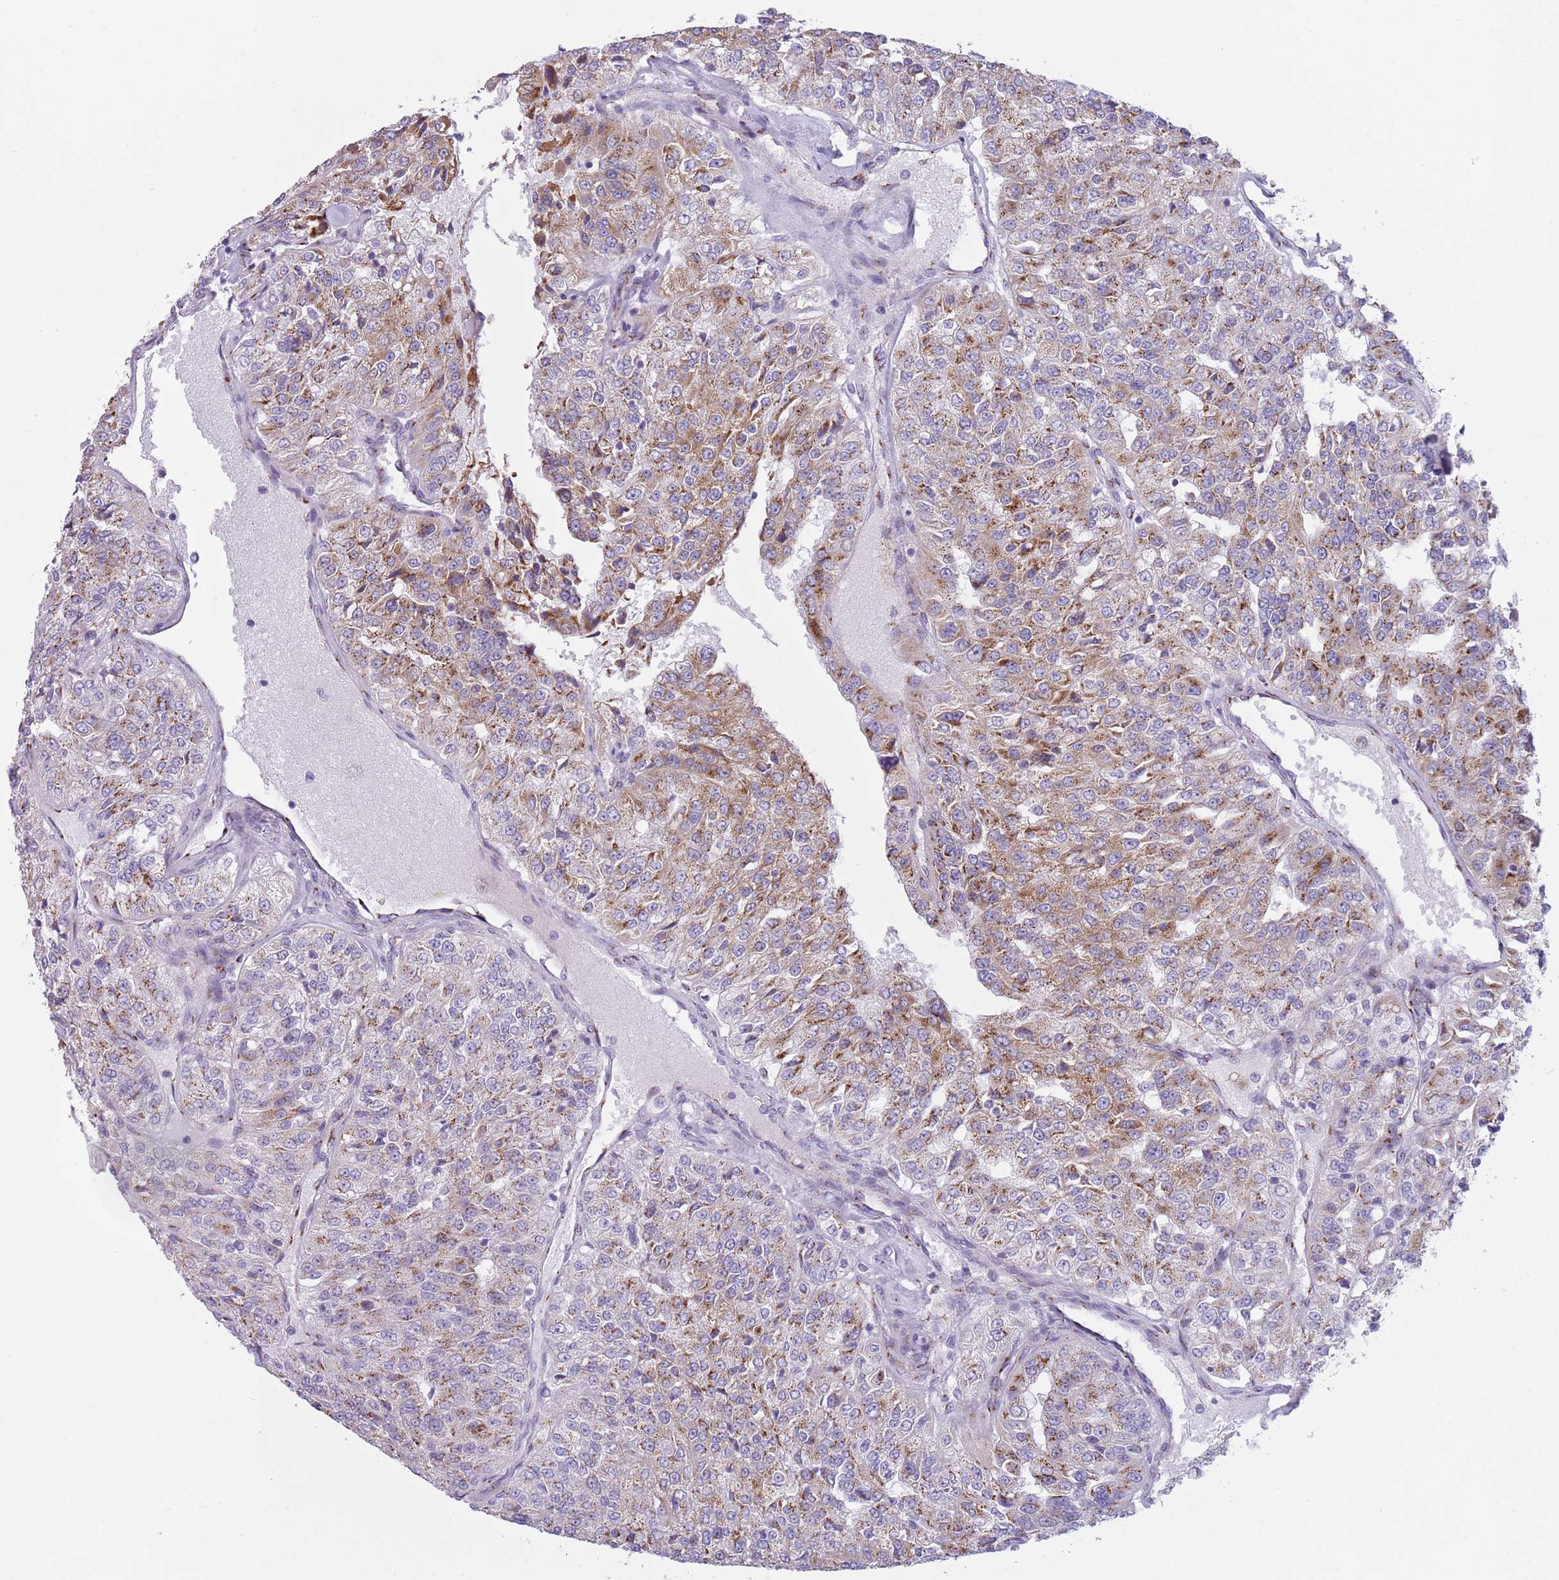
{"staining": {"intensity": "strong", "quantity": "25%-75%", "location": "cytoplasmic/membranous"}, "tissue": "renal cancer", "cell_type": "Tumor cells", "image_type": "cancer", "snomed": [{"axis": "morphology", "description": "Adenocarcinoma, NOS"}, {"axis": "topography", "description": "Kidney"}], "caption": "A high-resolution micrograph shows immunohistochemistry (IHC) staining of adenocarcinoma (renal), which demonstrates strong cytoplasmic/membranous expression in about 25%-75% of tumor cells.", "gene": "C20orf96", "patient": {"sex": "female", "age": 63}}